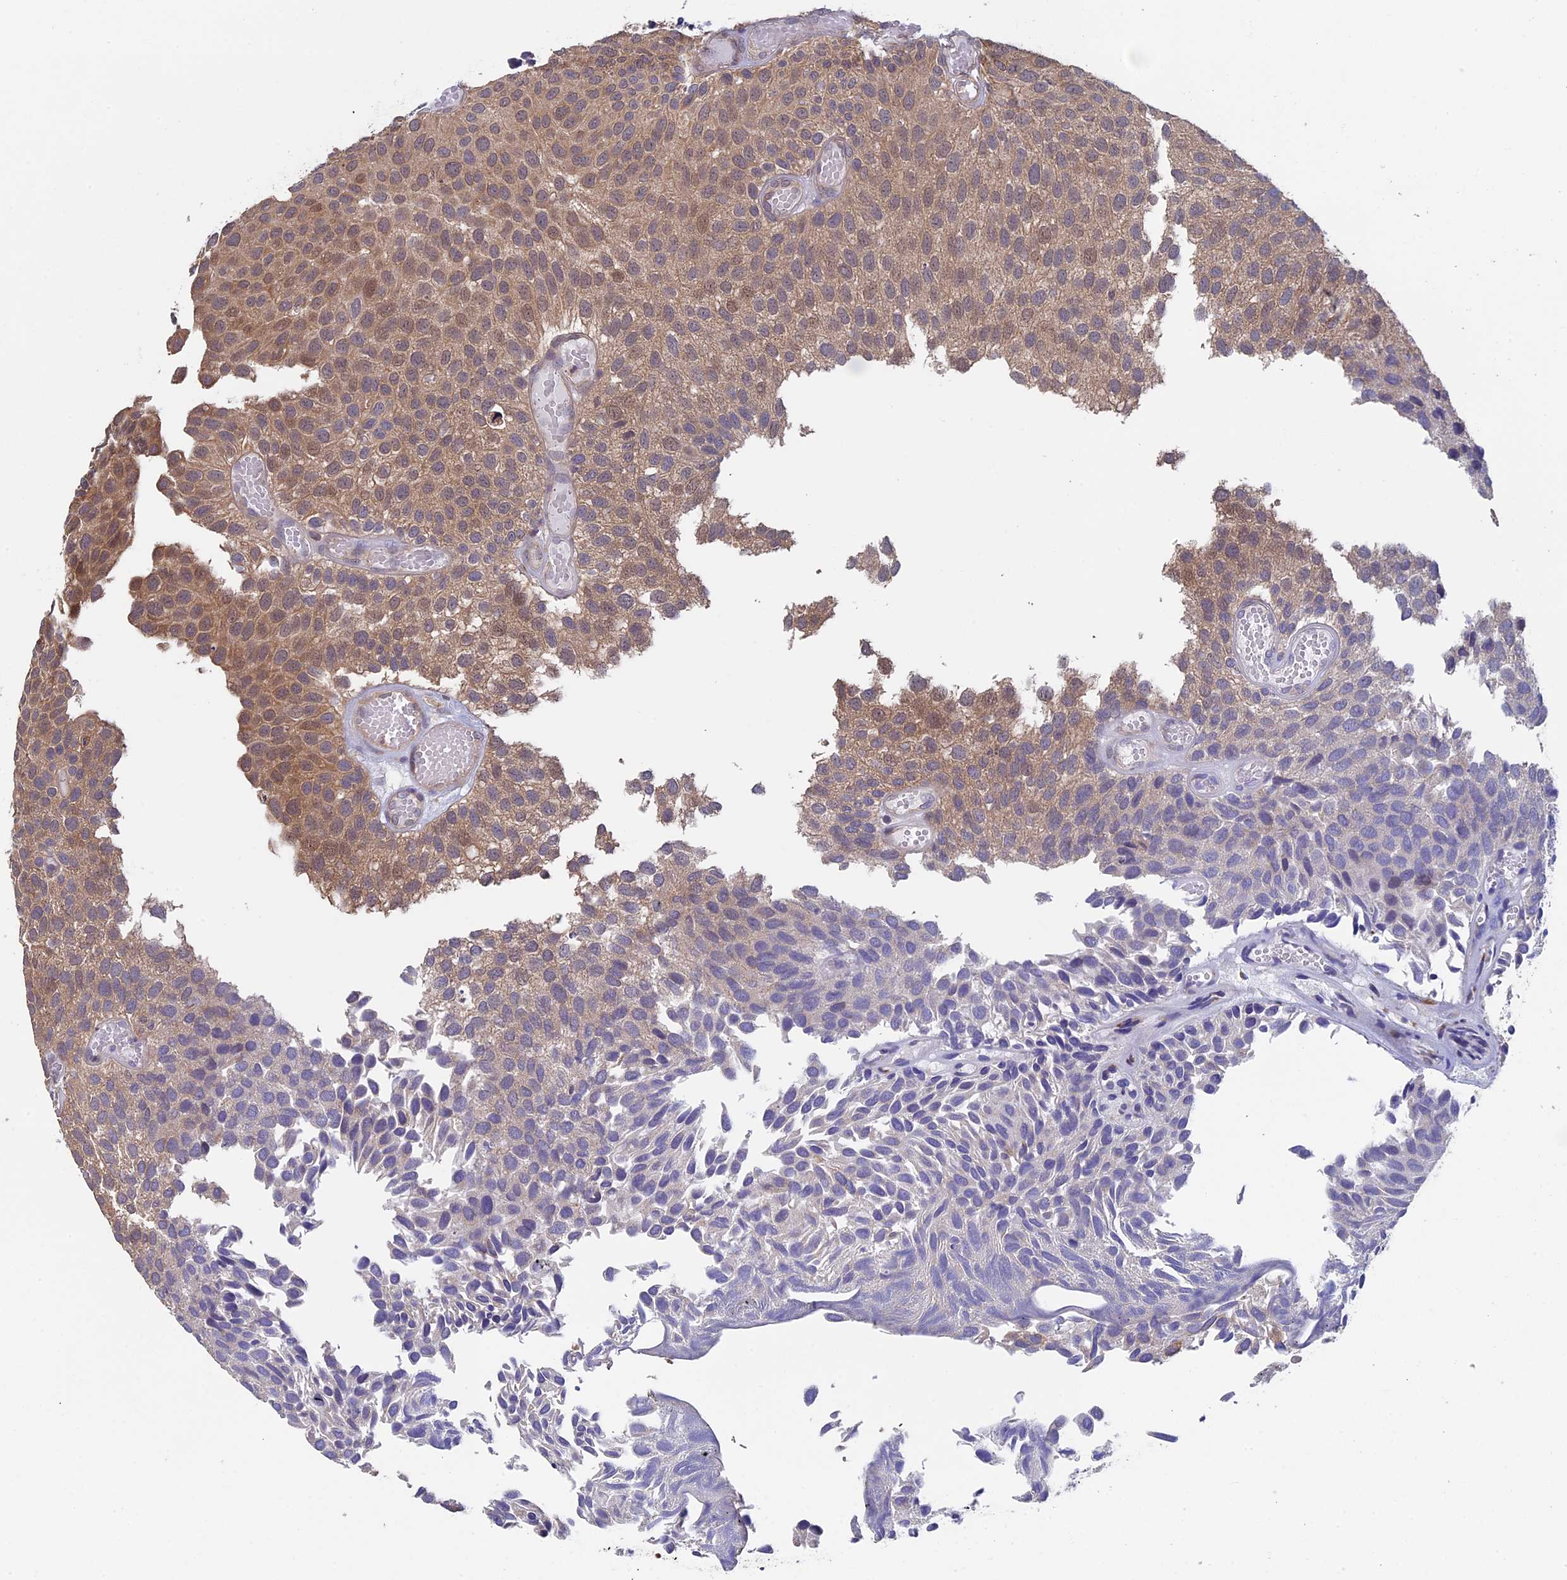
{"staining": {"intensity": "moderate", "quantity": ">75%", "location": "cytoplasmic/membranous"}, "tissue": "urothelial cancer", "cell_type": "Tumor cells", "image_type": "cancer", "snomed": [{"axis": "morphology", "description": "Urothelial carcinoma, Low grade"}, {"axis": "topography", "description": "Urinary bladder"}], "caption": "Protein expression analysis of human urothelial cancer reveals moderate cytoplasmic/membranous staining in about >75% of tumor cells.", "gene": "LCMT1", "patient": {"sex": "male", "age": 89}}